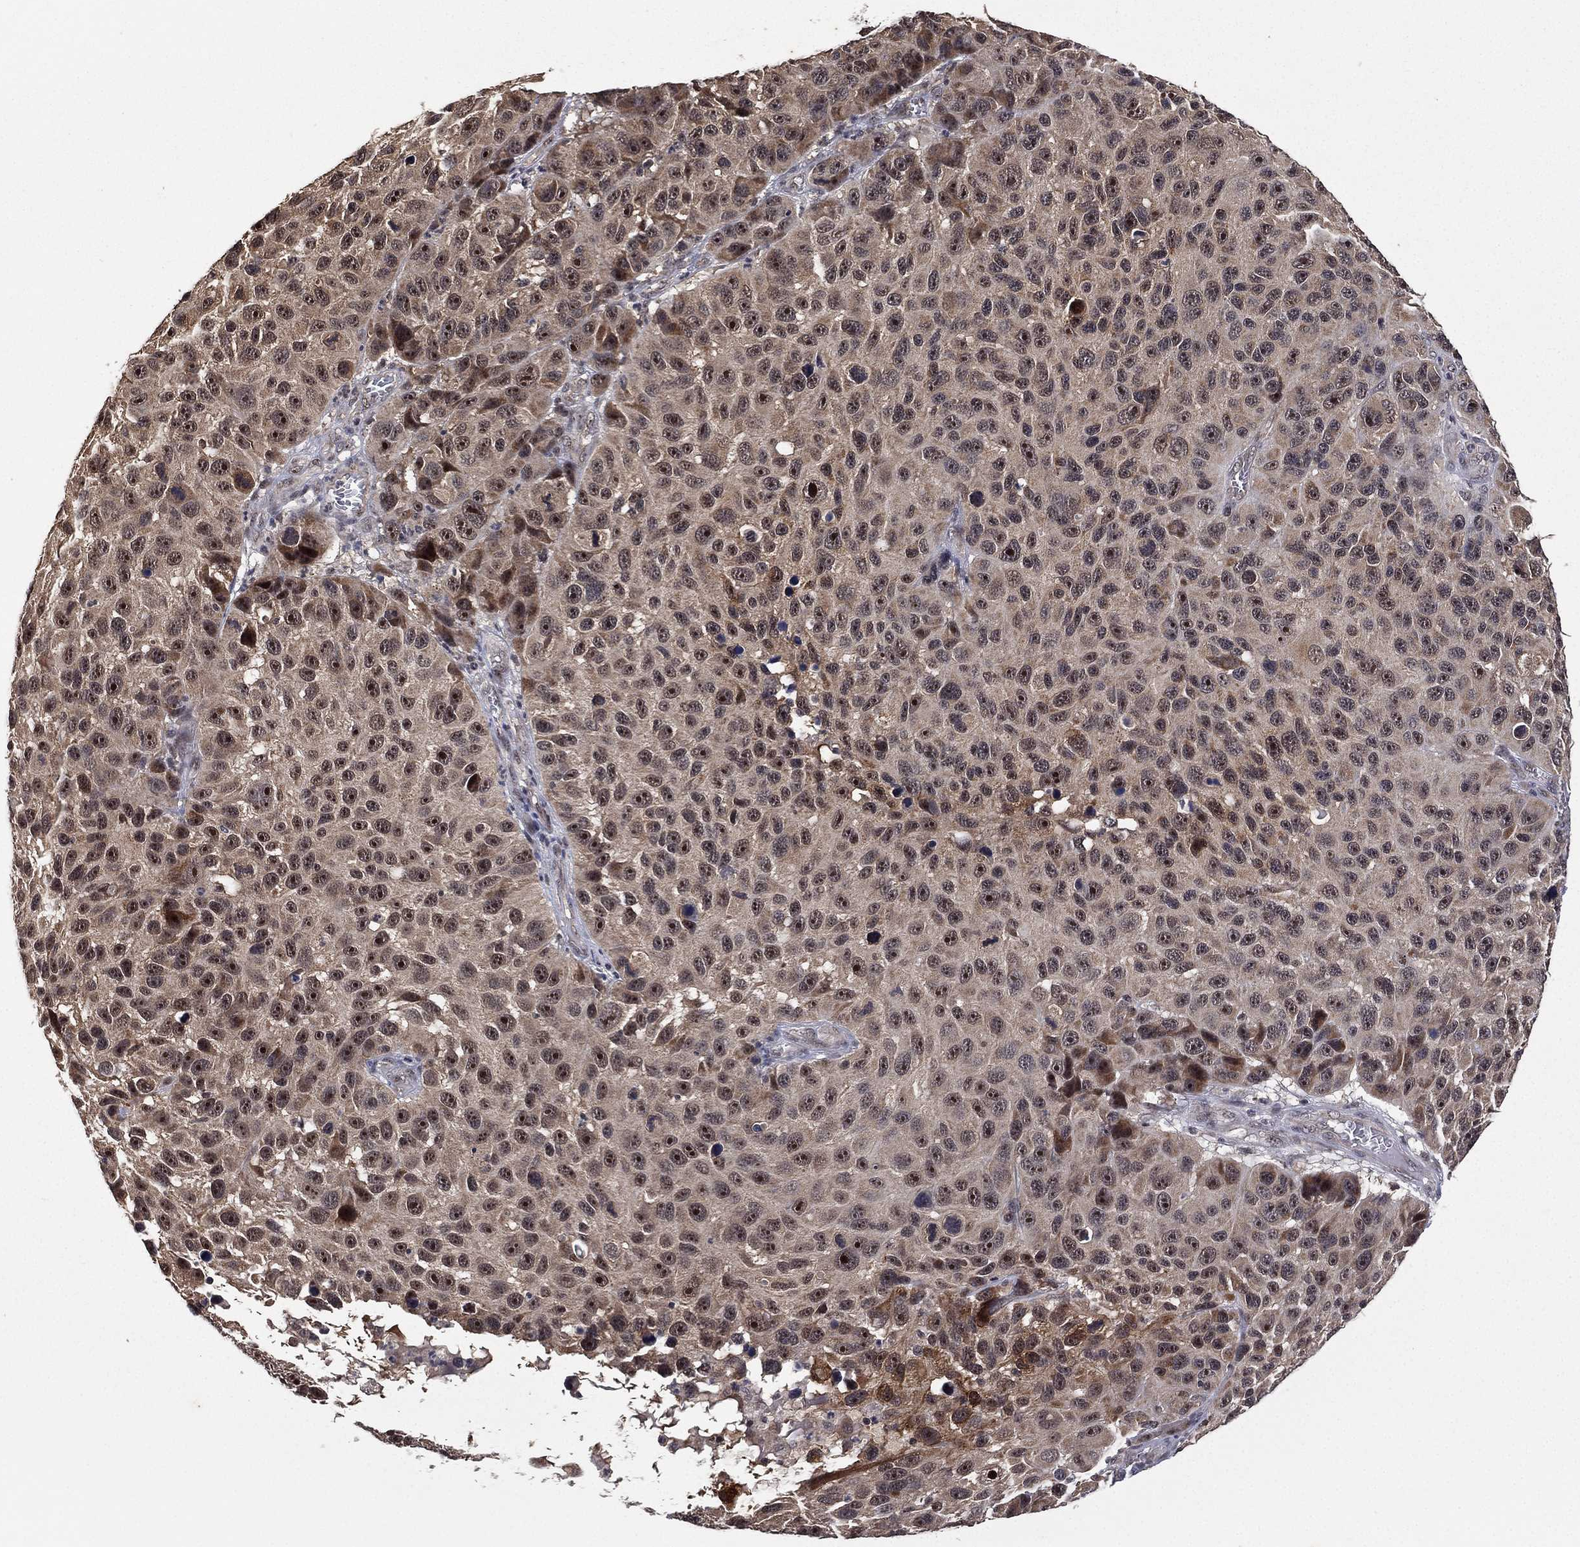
{"staining": {"intensity": "weak", "quantity": ">75%", "location": "cytoplasmic/membranous"}, "tissue": "melanoma", "cell_type": "Tumor cells", "image_type": "cancer", "snomed": [{"axis": "morphology", "description": "Malignant melanoma, NOS"}, {"axis": "topography", "description": "Skin"}], "caption": "High-magnification brightfield microscopy of malignant melanoma stained with DAB (3,3'-diaminobenzidine) (brown) and counterstained with hematoxylin (blue). tumor cells exhibit weak cytoplasmic/membranous expression is present in approximately>75% of cells.", "gene": "NELFCD", "patient": {"sex": "male", "age": 53}}